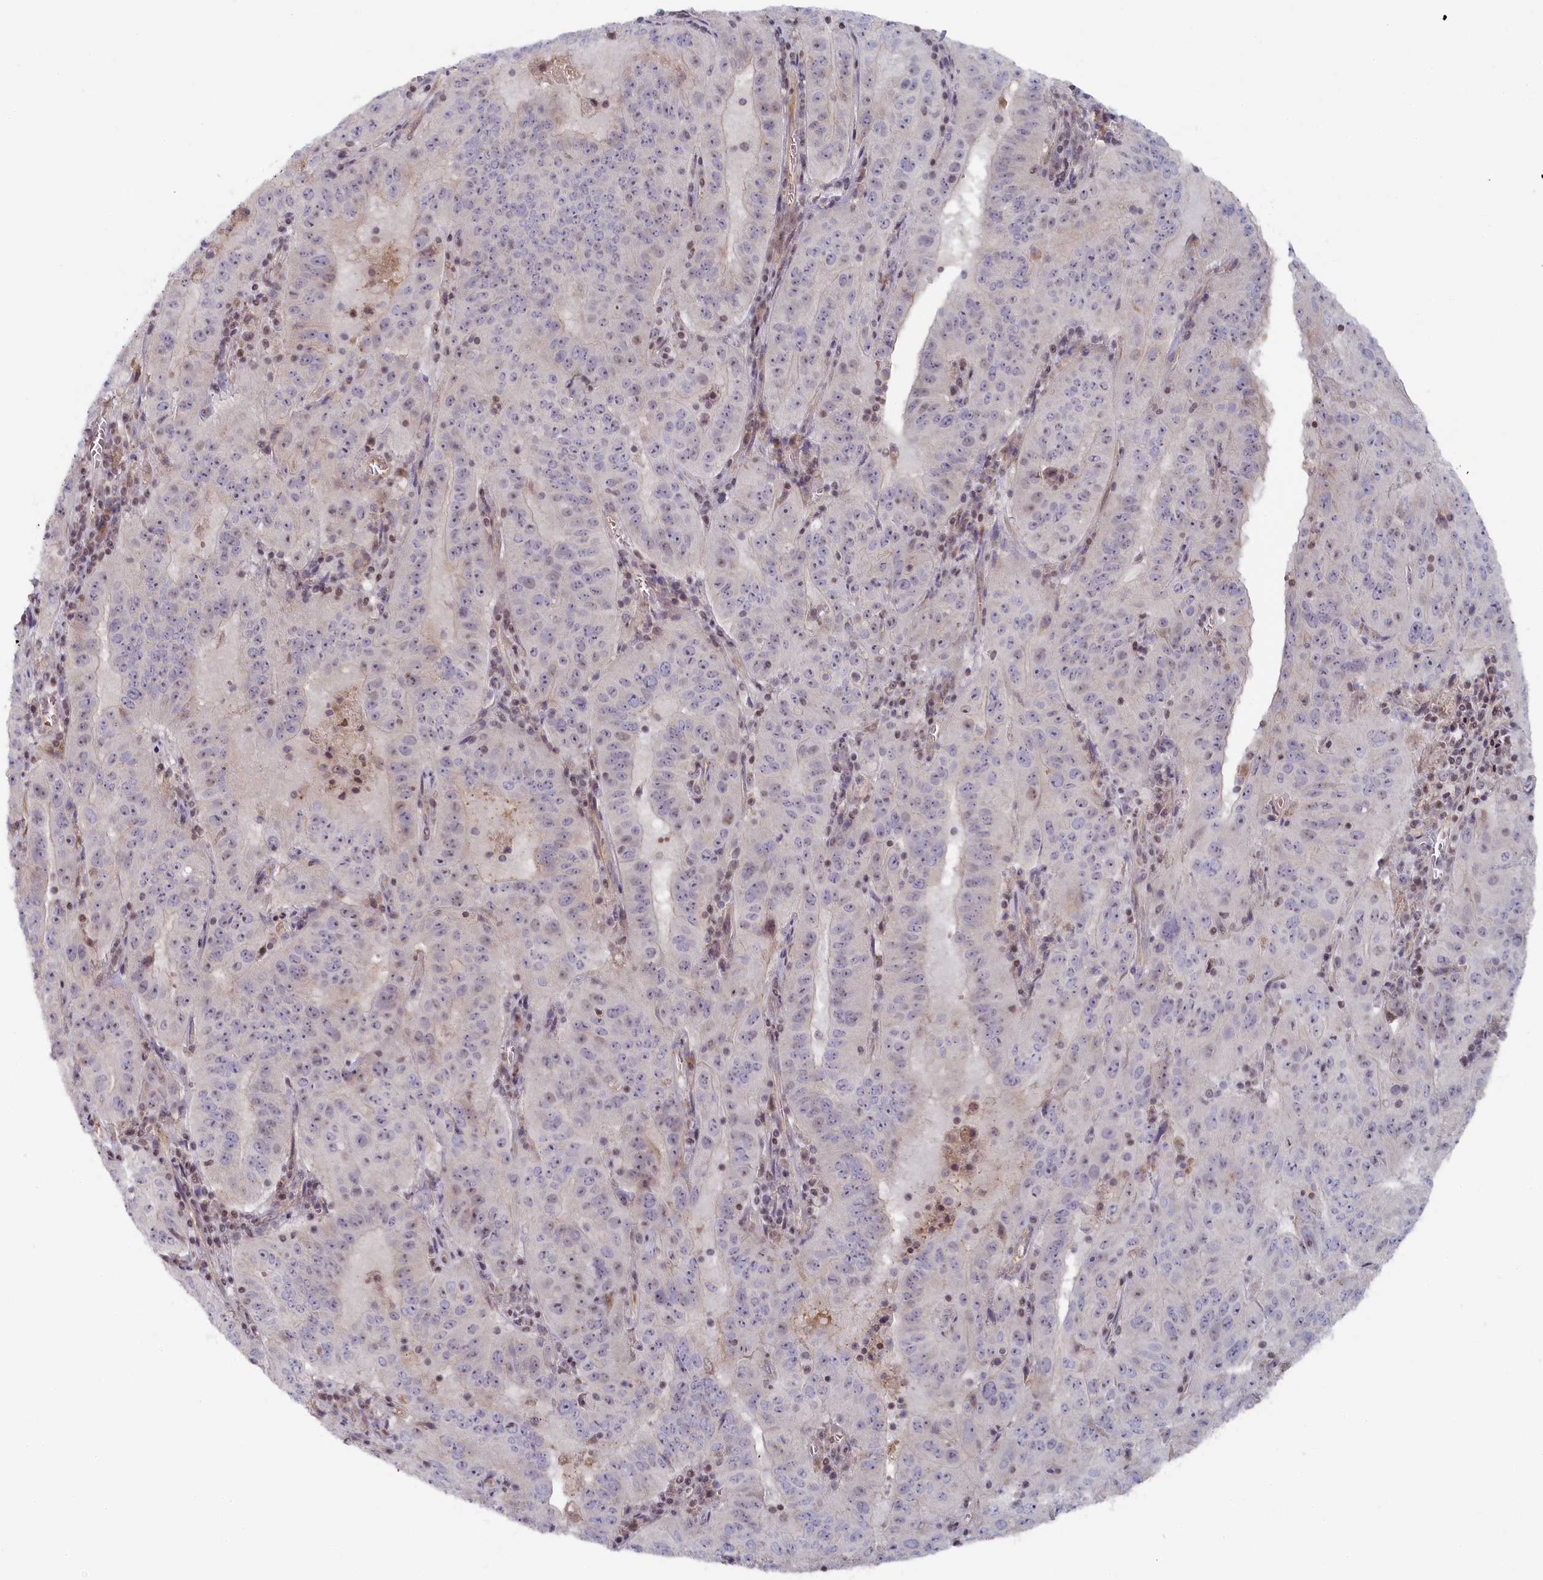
{"staining": {"intensity": "weak", "quantity": "<25%", "location": "nuclear"}, "tissue": "pancreatic cancer", "cell_type": "Tumor cells", "image_type": "cancer", "snomed": [{"axis": "morphology", "description": "Adenocarcinoma, NOS"}, {"axis": "topography", "description": "Pancreas"}], "caption": "High power microscopy photomicrograph of an immunohistochemistry (IHC) micrograph of adenocarcinoma (pancreatic), revealing no significant expression in tumor cells.", "gene": "INTS4", "patient": {"sex": "male", "age": 63}}